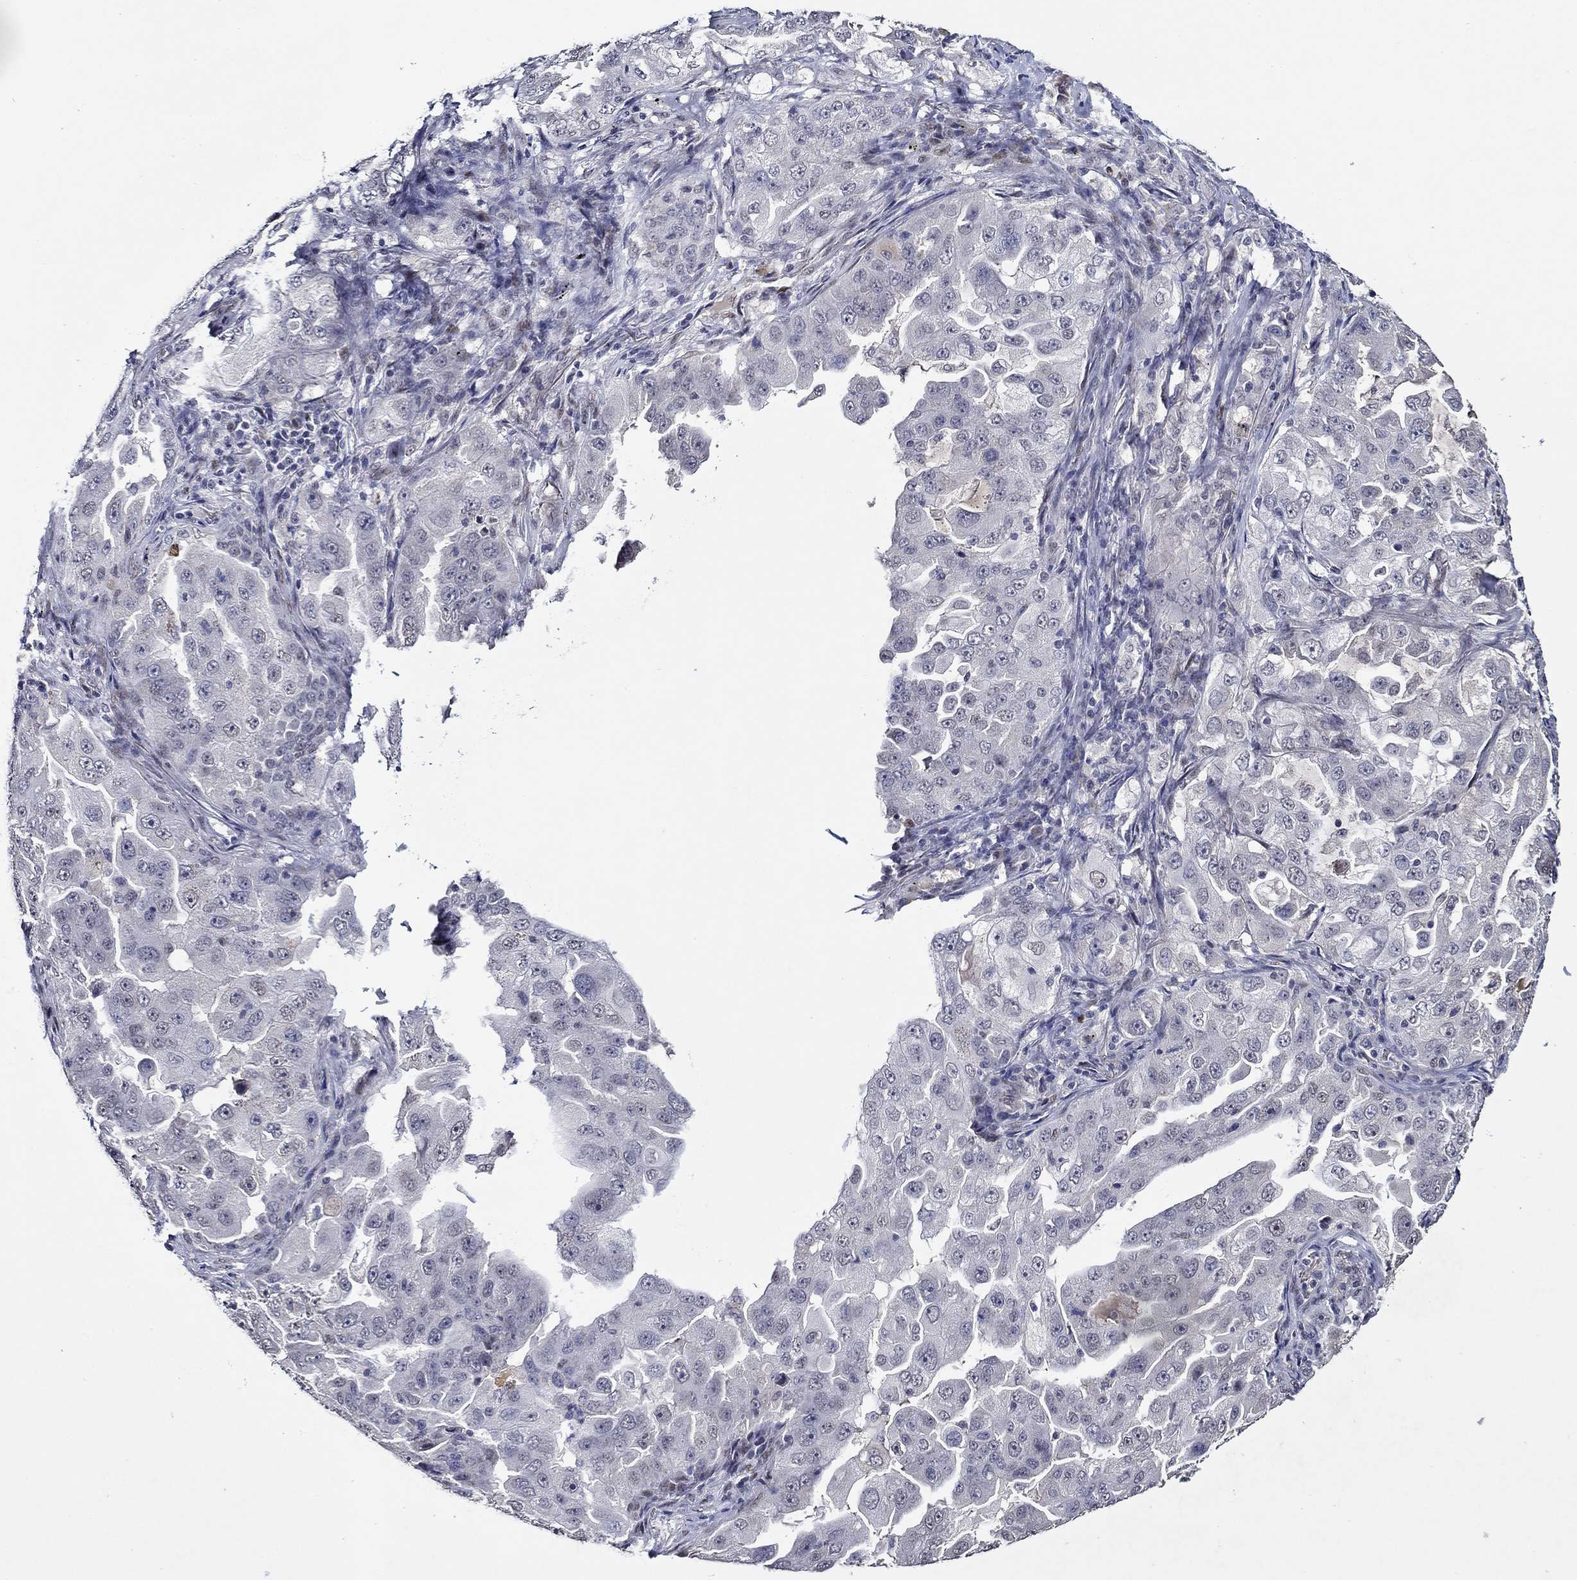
{"staining": {"intensity": "negative", "quantity": "none", "location": "none"}, "tissue": "lung cancer", "cell_type": "Tumor cells", "image_type": "cancer", "snomed": [{"axis": "morphology", "description": "Adenocarcinoma, NOS"}, {"axis": "topography", "description": "Lung"}], "caption": "Immunohistochemistry of human adenocarcinoma (lung) reveals no positivity in tumor cells.", "gene": "GATA2", "patient": {"sex": "female", "age": 61}}